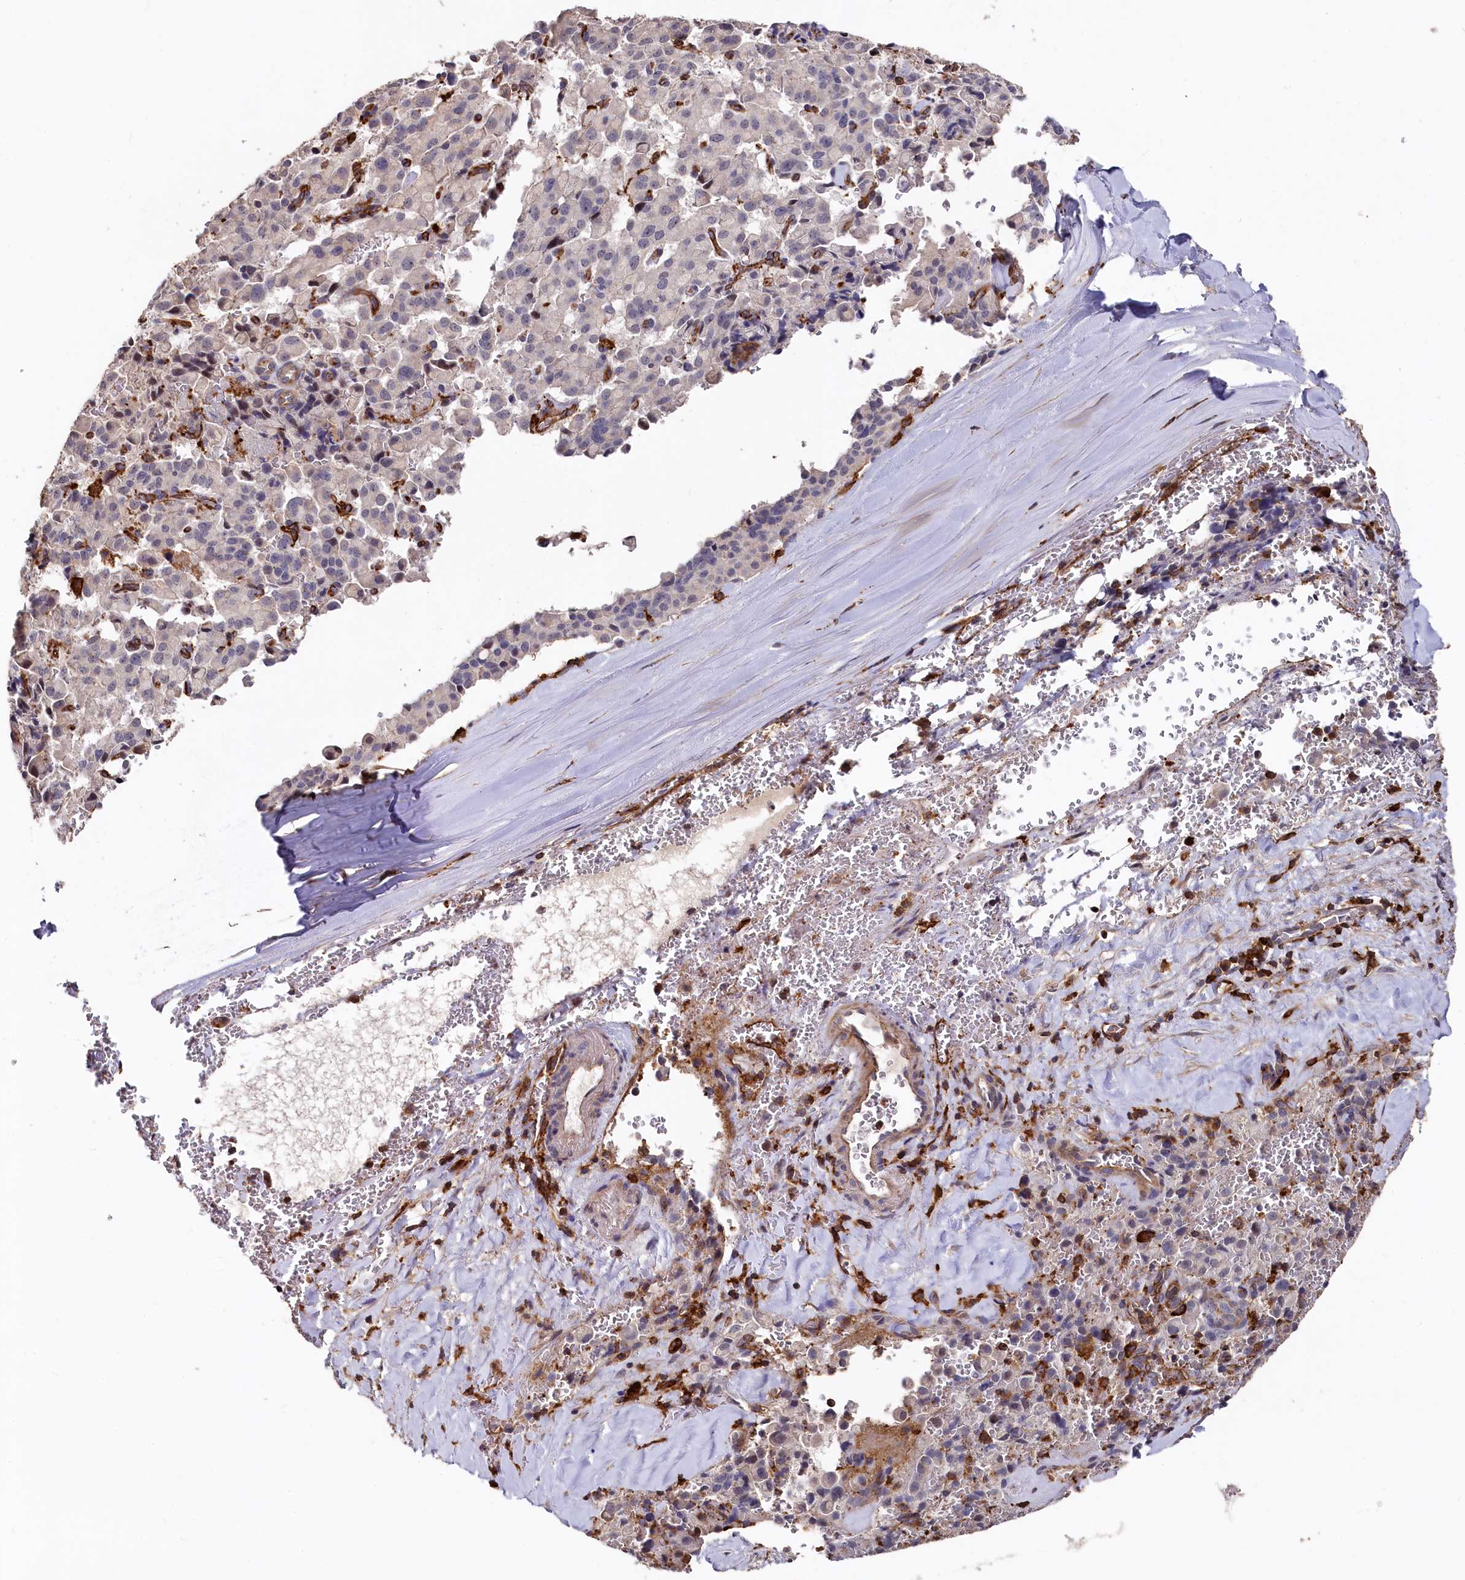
{"staining": {"intensity": "negative", "quantity": "none", "location": "none"}, "tissue": "pancreatic cancer", "cell_type": "Tumor cells", "image_type": "cancer", "snomed": [{"axis": "morphology", "description": "Adenocarcinoma, NOS"}, {"axis": "topography", "description": "Pancreas"}], "caption": "Tumor cells show no significant protein expression in pancreatic adenocarcinoma.", "gene": "PLEKHO2", "patient": {"sex": "male", "age": 65}}